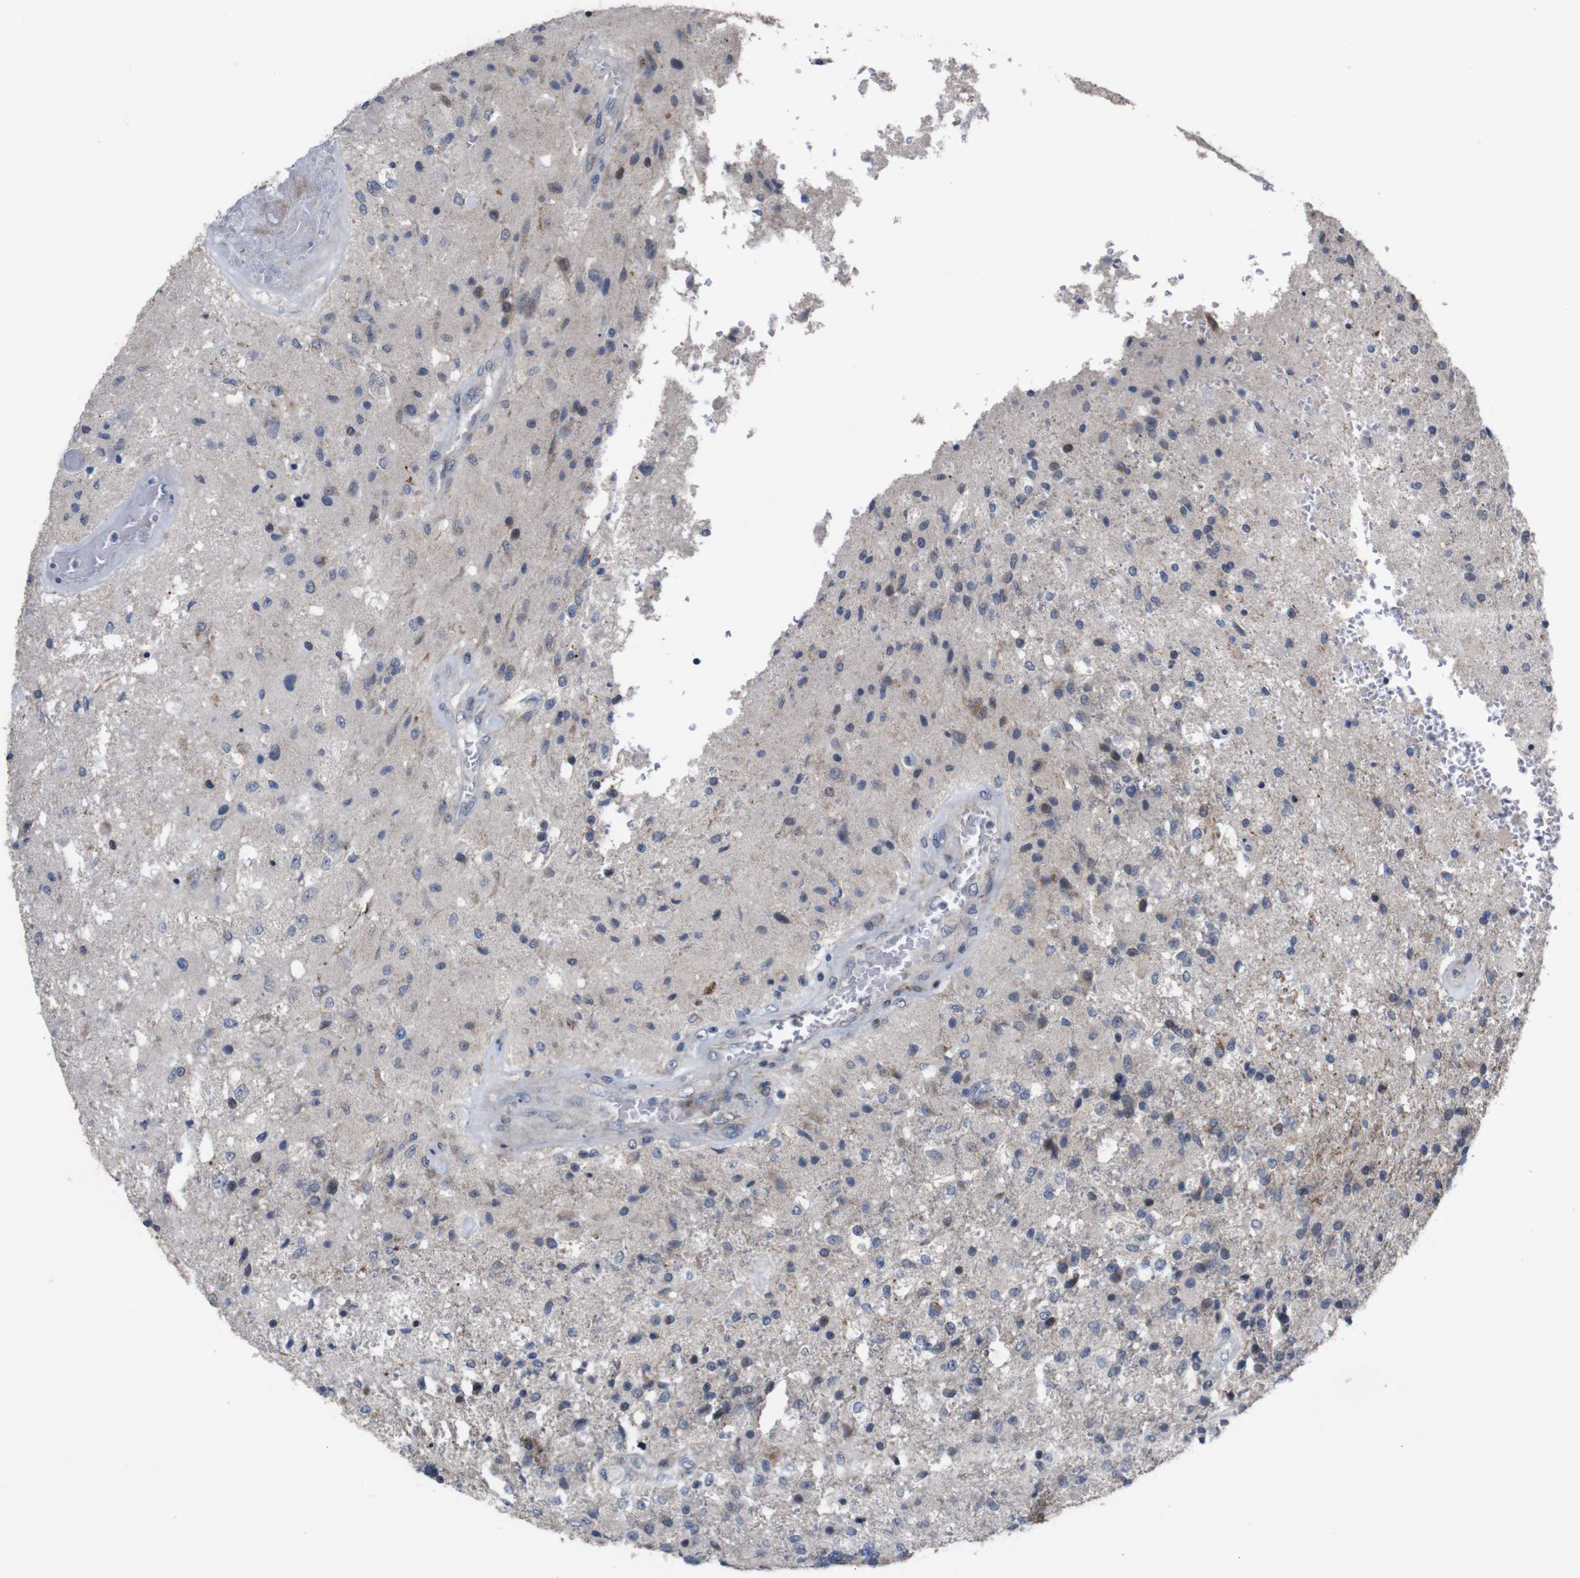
{"staining": {"intensity": "weak", "quantity": "<25%", "location": "cytoplasmic/membranous"}, "tissue": "glioma", "cell_type": "Tumor cells", "image_type": "cancer", "snomed": [{"axis": "morphology", "description": "Normal tissue, NOS"}, {"axis": "morphology", "description": "Glioma, malignant, High grade"}, {"axis": "topography", "description": "Cerebral cortex"}], "caption": "Tumor cells show no significant protein positivity in glioma.", "gene": "ATP7B", "patient": {"sex": "male", "age": 77}}